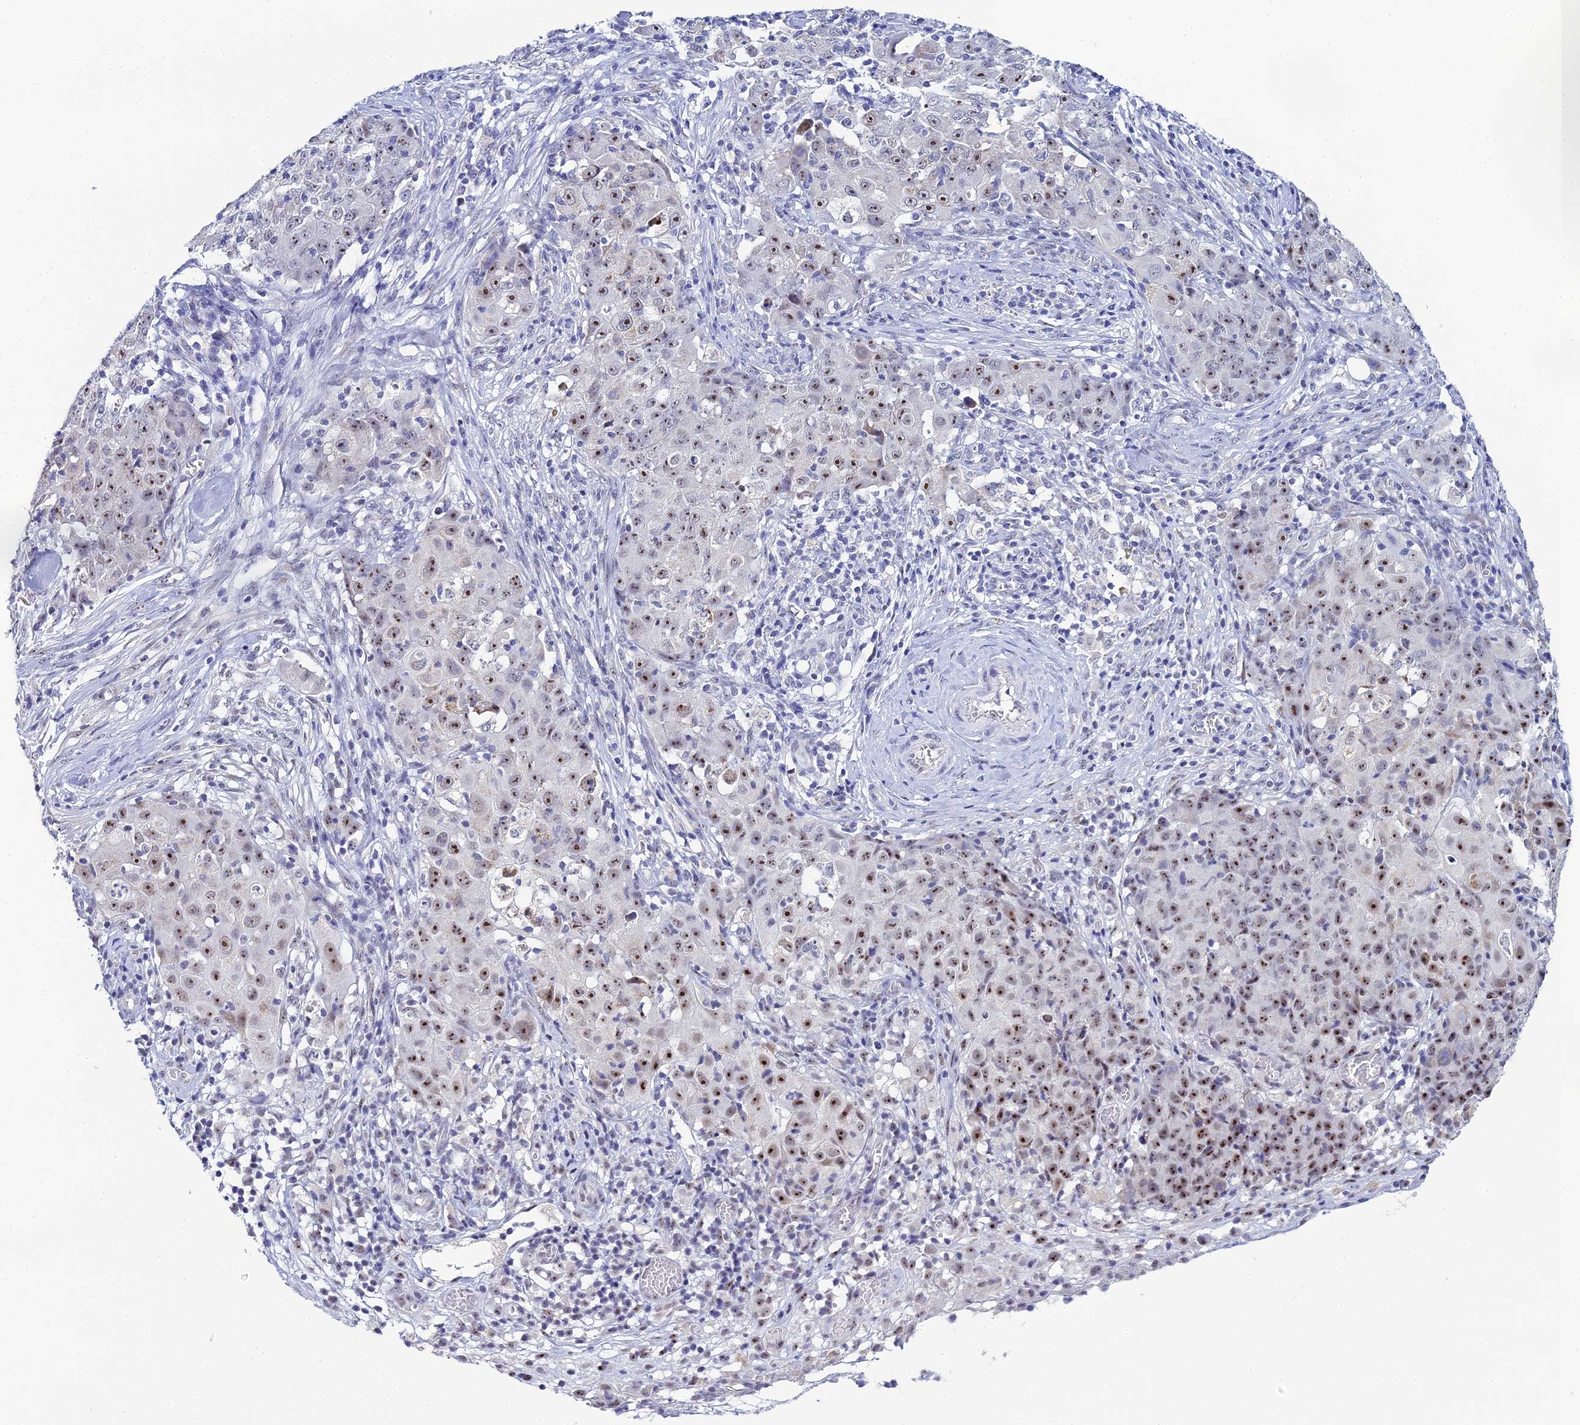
{"staining": {"intensity": "moderate", "quantity": ">75%", "location": "nuclear"}, "tissue": "ovarian cancer", "cell_type": "Tumor cells", "image_type": "cancer", "snomed": [{"axis": "morphology", "description": "Carcinoma, endometroid"}, {"axis": "topography", "description": "Ovary"}], "caption": "Moderate nuclear expression for a protein is identified in about >75% of tumor cells of ovarian cancer (endometroid carcinoma) using immunohistochemistry.", "gene": "PLPP4", "patient": {"sex": "female", "age": 42}}